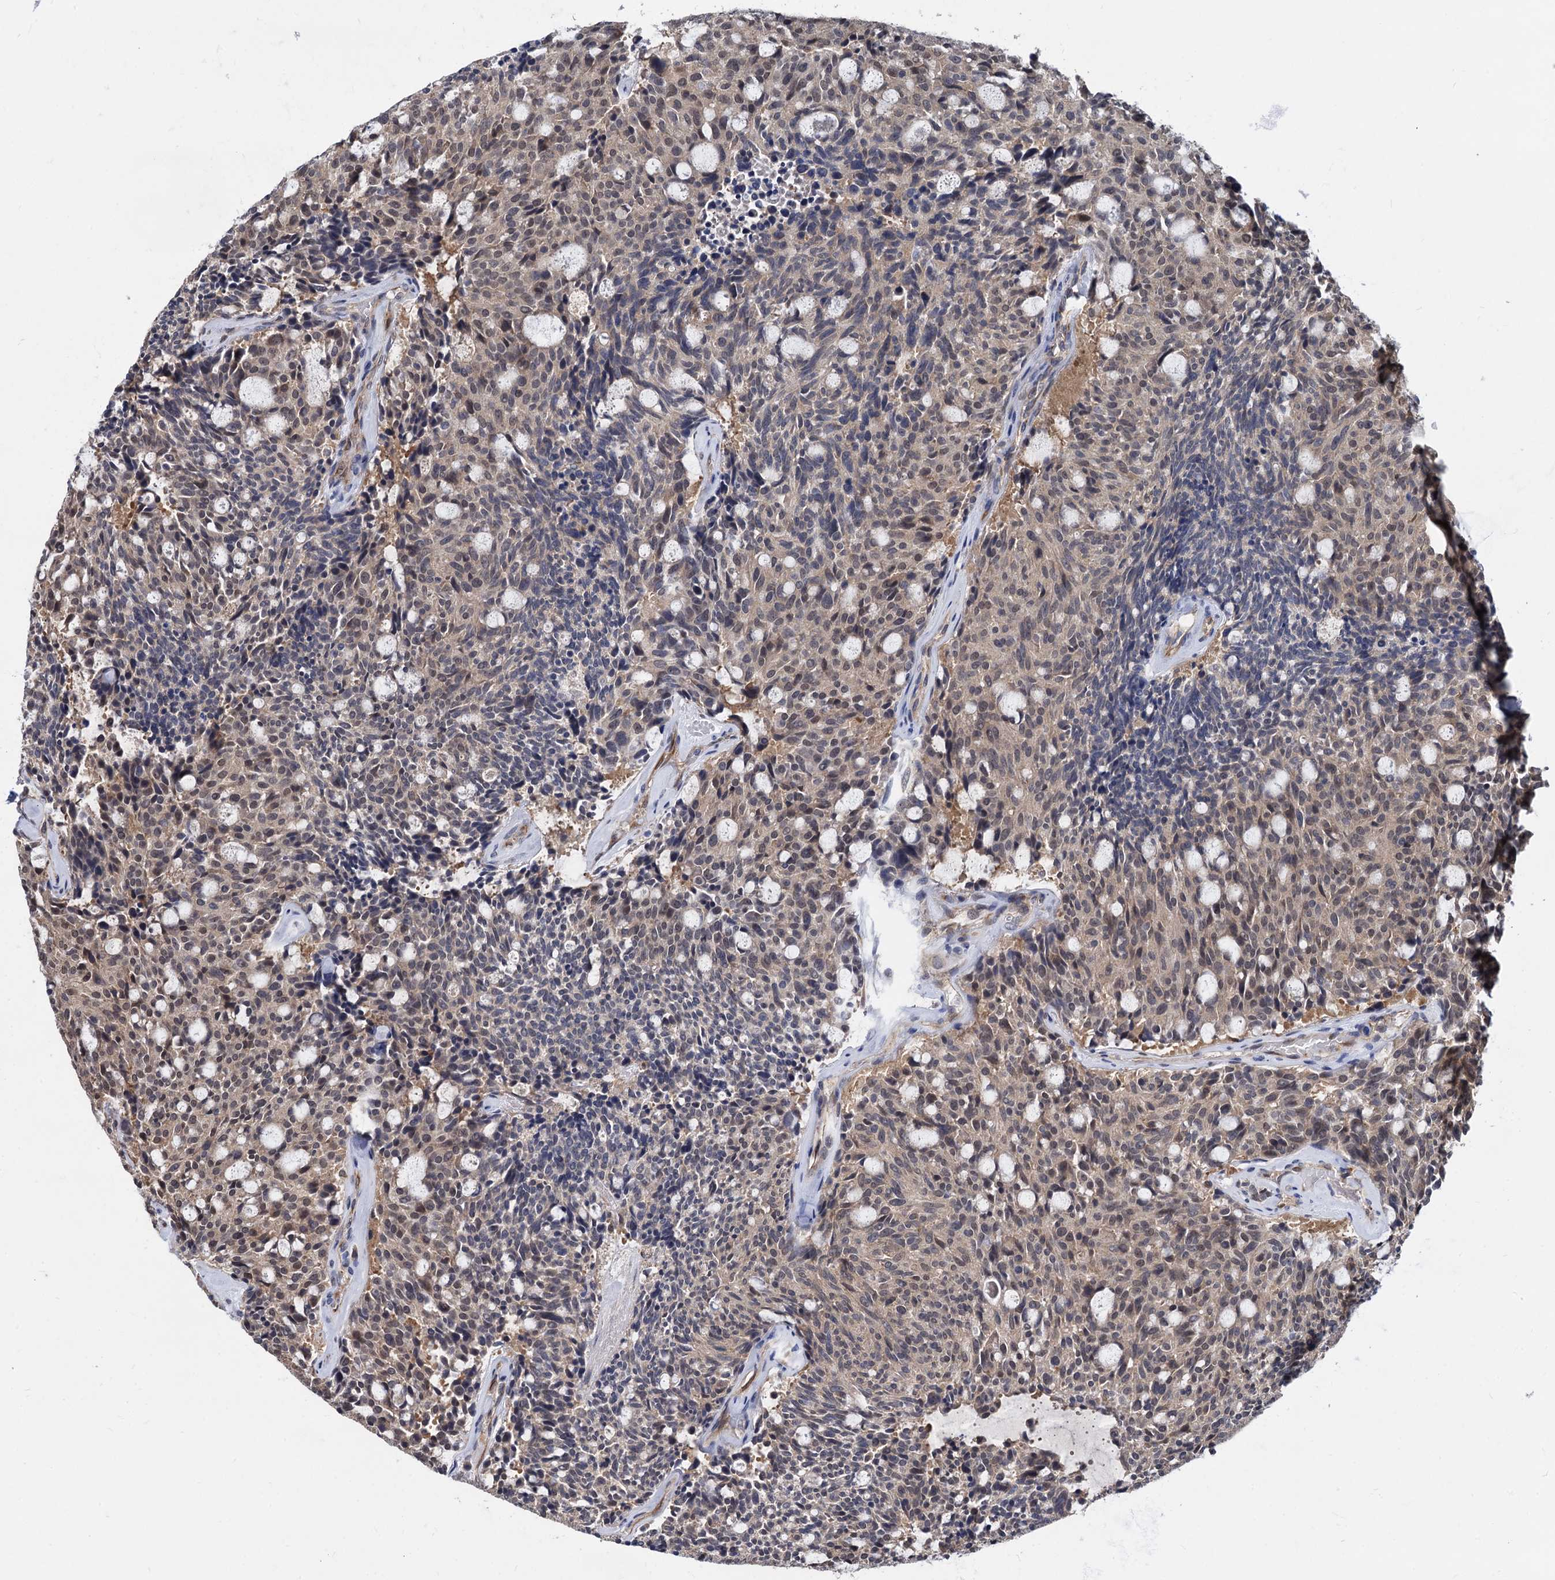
{"staining": {"intensity": "weak", "quantity": "25%-75%", "location": "cytoplasmic/membranous,nuclear"}, "tissue": "carcinoid", "cell_type": "Tumor cells", "image_type": "cancer", "snomed": [{"axis": "morphology", "description": "Carcinoid, malignant, NOS"}, {"axis": "topography", "description": "Pancreas"}], "caption": "Human carcinoid (malignant) stained with a protein marker shows weak staining in tumor cells.", "gene": "PSMD4", "patient": {"sex": "female", "age": 54}}